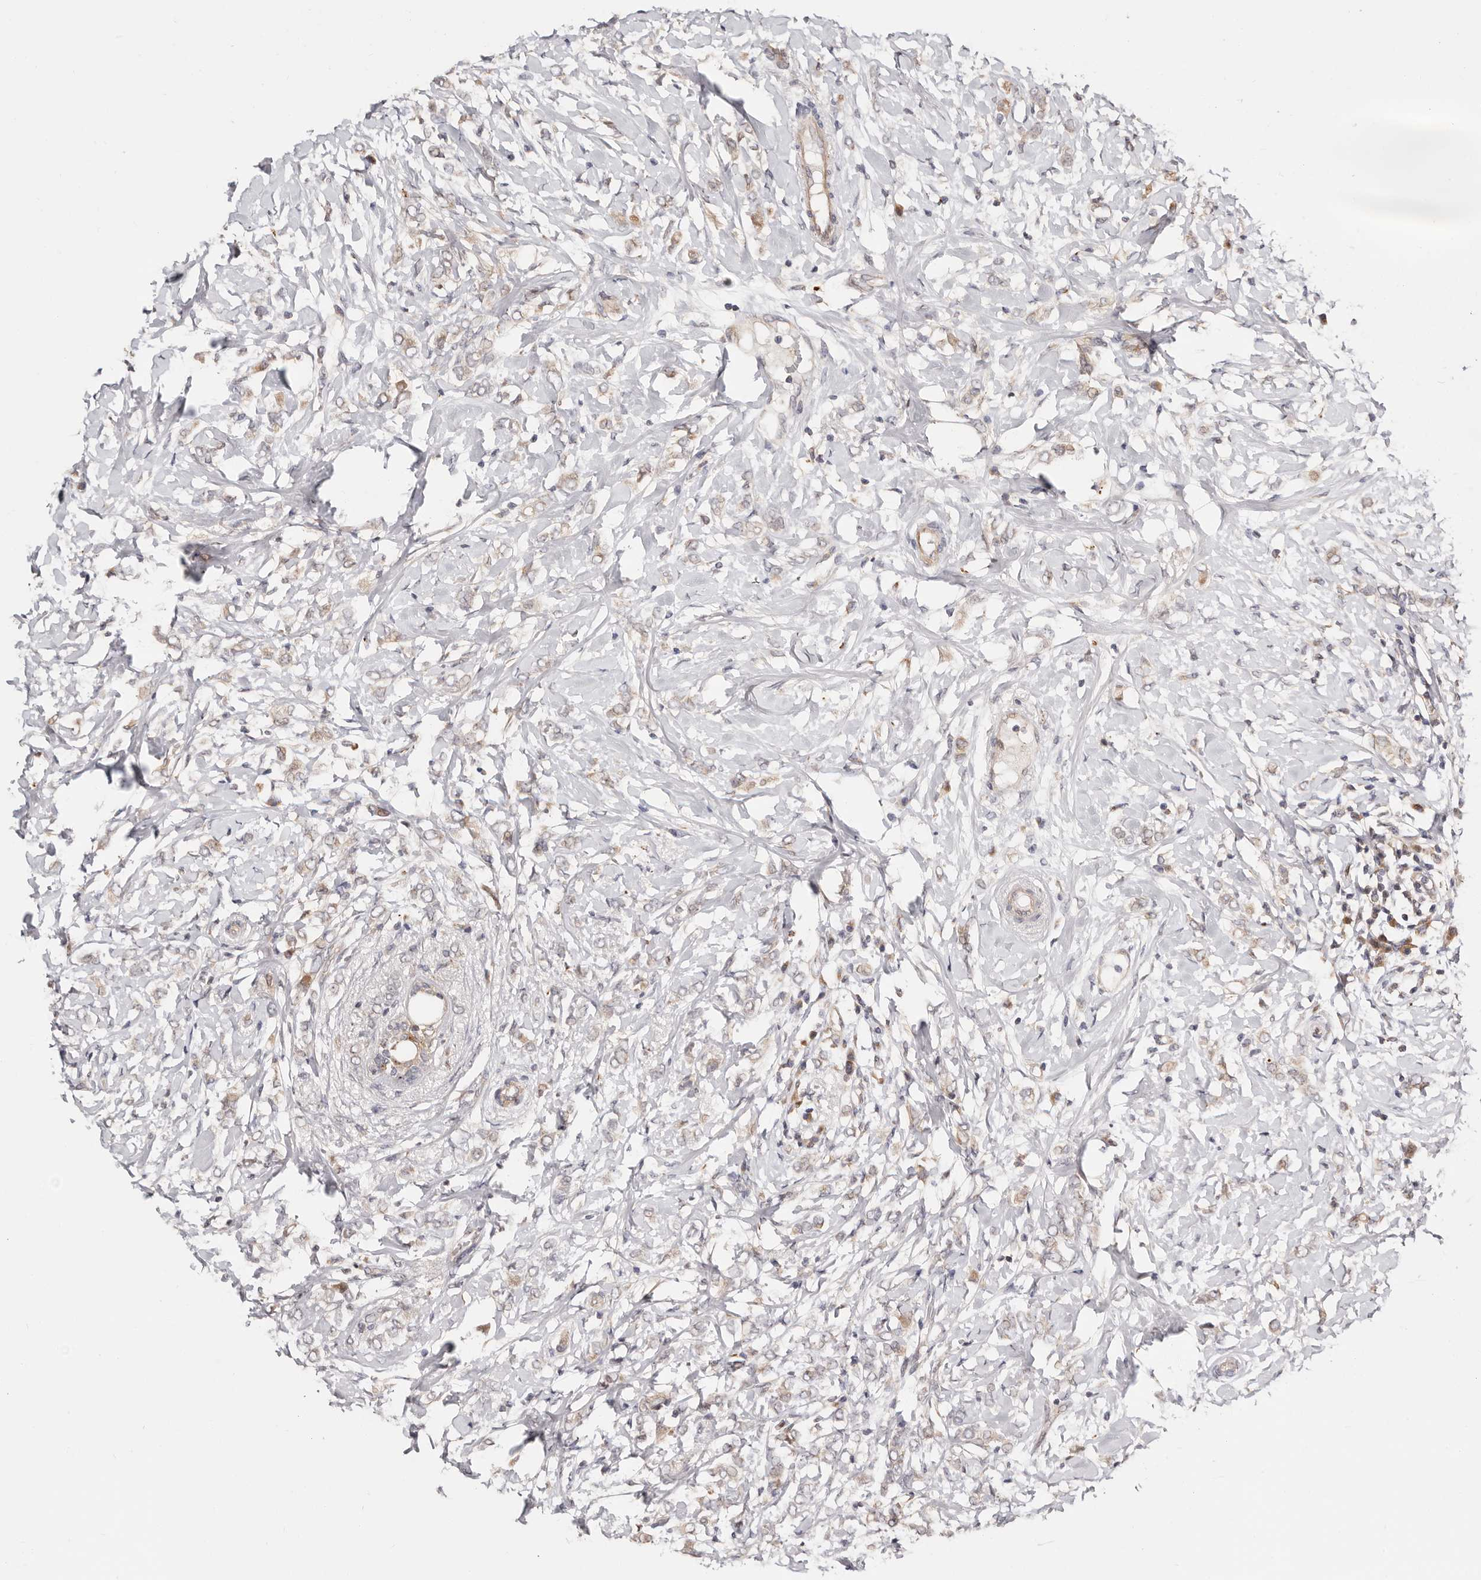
{"staining": {"intensity": "weak", "quantity": "25%-75%", "location": "cytoplasmic/membranous"}, "tissue": "breast cancer", "cell_type": "Tumor cells", "image_type": "cancer", "snomed": [{"axis": "morphology", "description": "Normal tissue, NOS"}, {"axis": "morphology", "description": "Lobular carcinoma"}, {"axis": "topography", "description": "Breast"}], "caption": "Breast lobular carcinoma tissue exhibits weak cytoplasmic/membranous staining in about 25%-75% of tumor cells (DAB (3,3'-diaminobenzidine) IHC, brown staining for protein, blue staining for nuclei).", "gene": "USP33", "patient": {"sex": "female", "age": 47}}